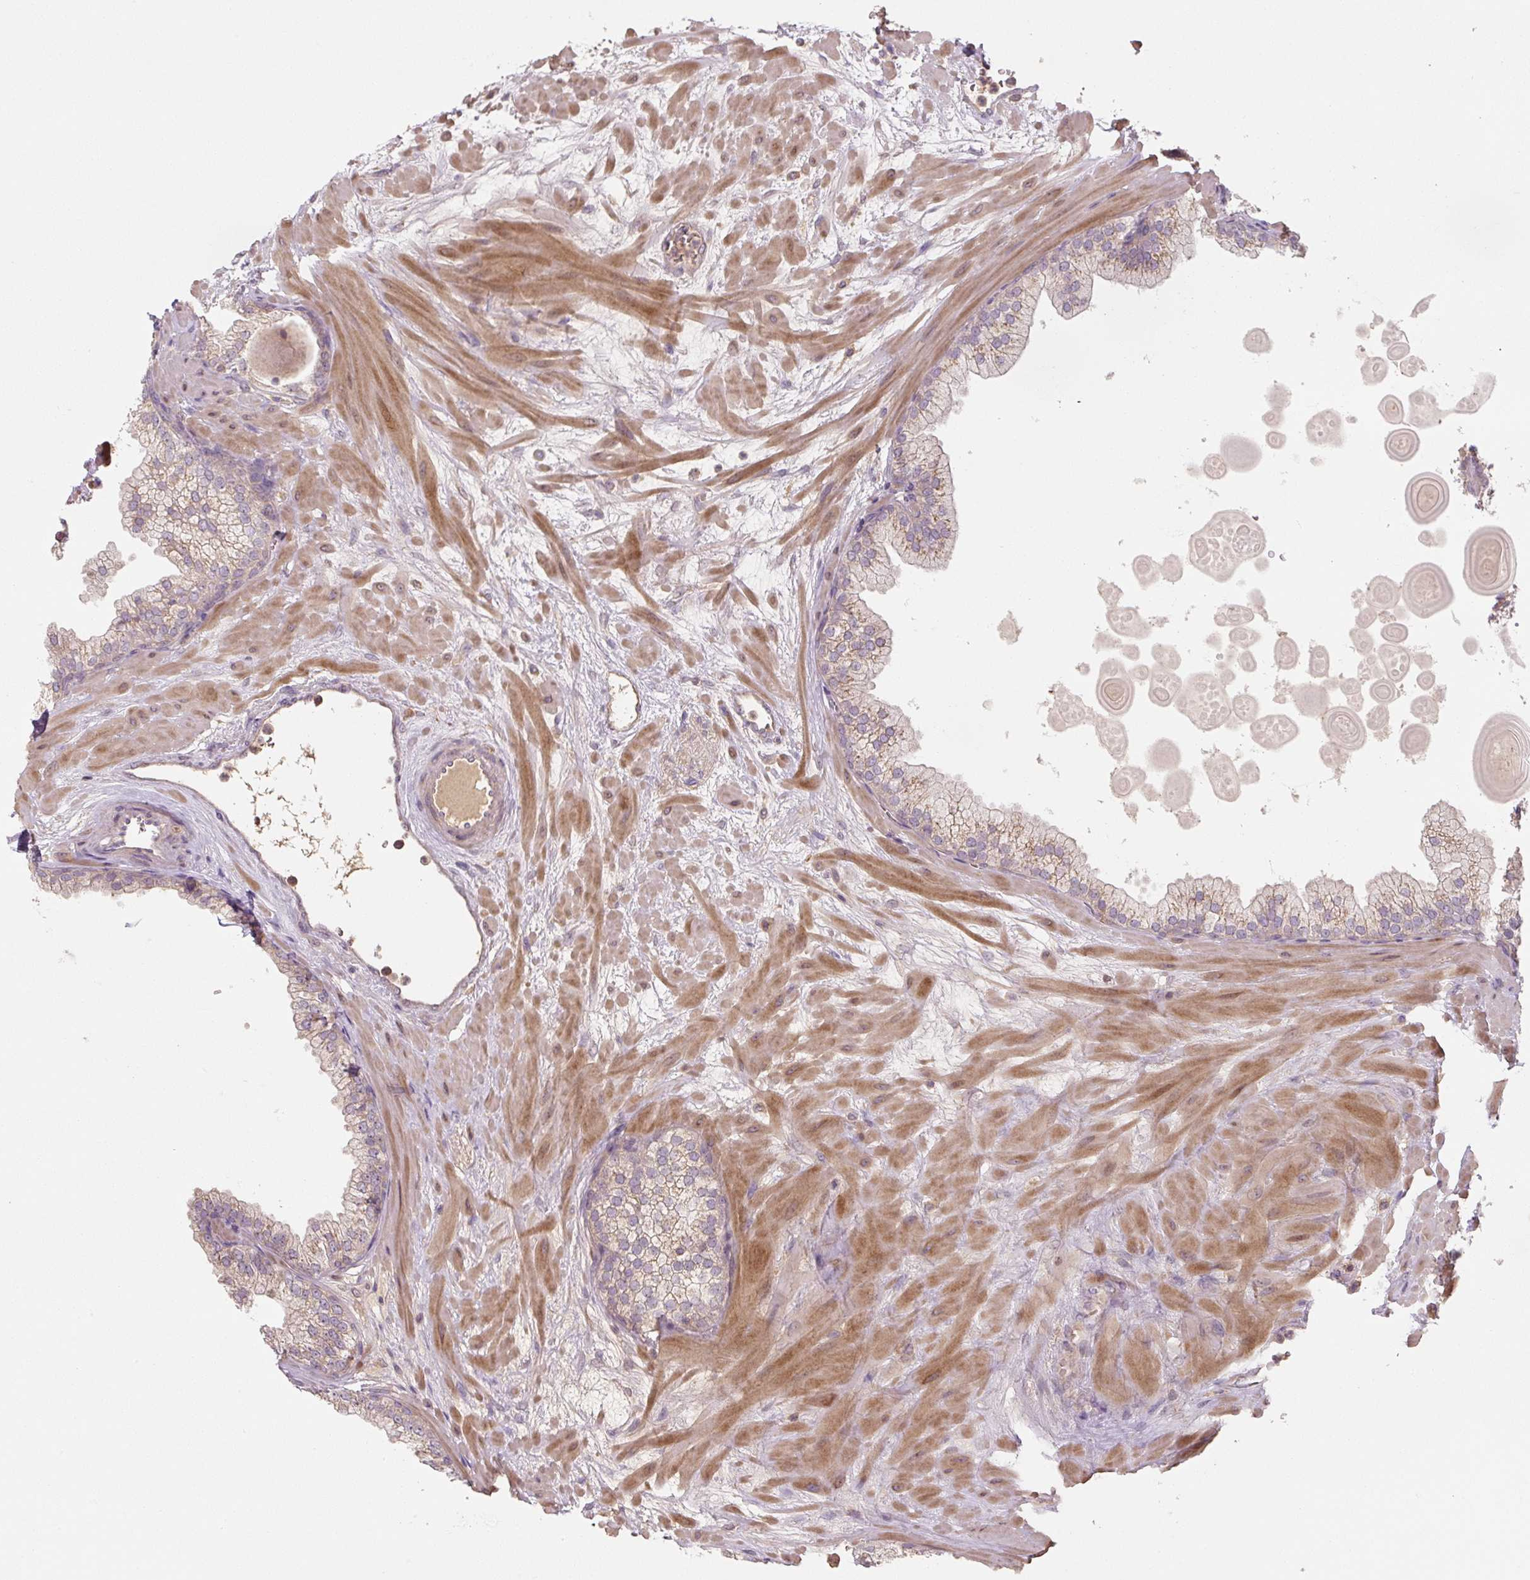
{"staining": {"intensity": "weak", "quantity": "25%-75%", "location": "cytoplasmic/membranous"}, "tissue": "prostate", "cell_type": "Glandular cells", "image_type": "normal", "snomed": [{"axis": "morphology", "description": "Normal tissue, NOS"}, {"axis": "topography", "description": "Prostate"}, {"axis": "topography", "description": "Peripheral nerve tissue"}], "caption": "Prostate stained with a brown dye reveals weak cytoplasmic/membranous positive expression in about 25%-75% of glandular cells.", "gene": "C2orf73", "patient": {"sex": "male", "age": 61}}